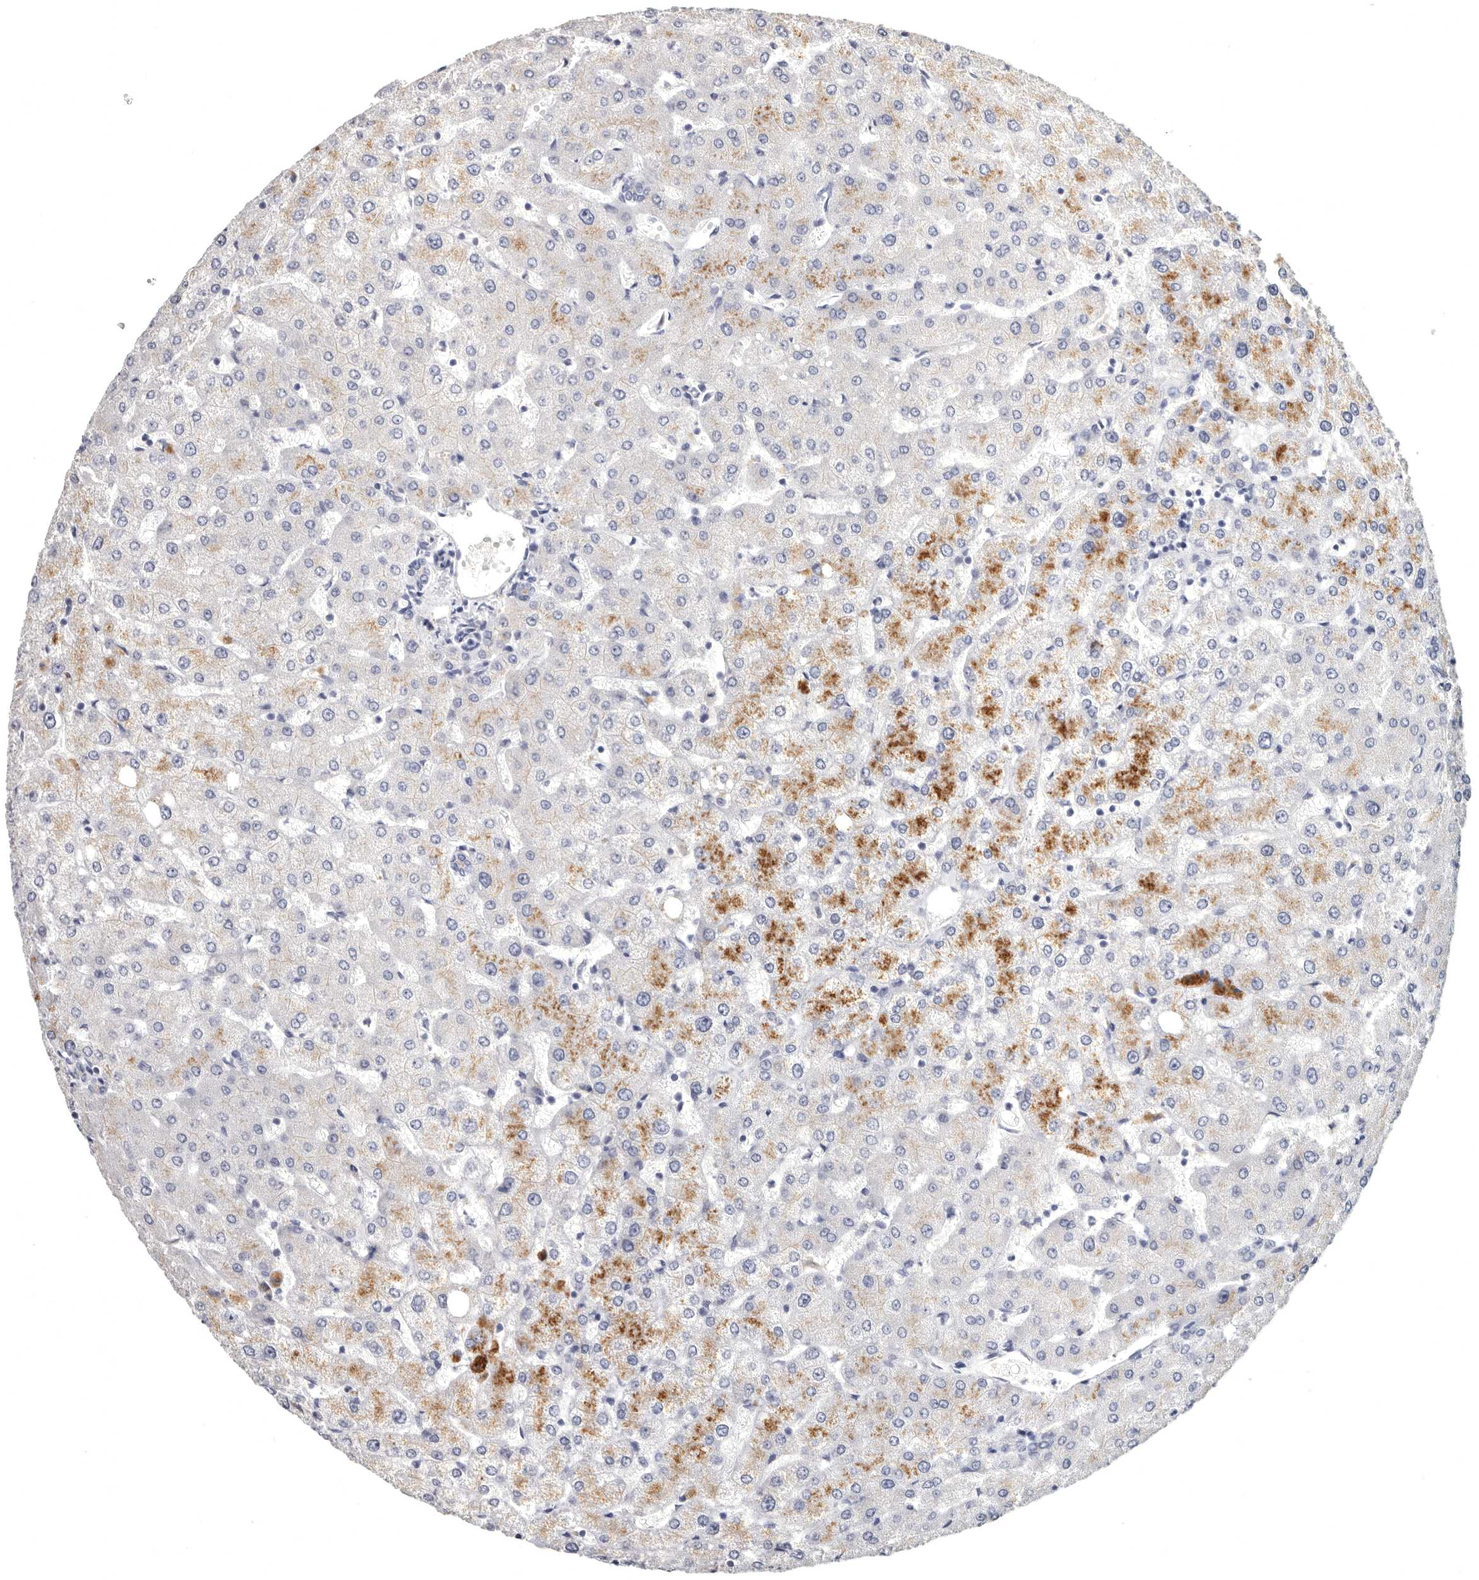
{"staining": {"intensity": "negative", "quantity": "none", "location": "none"}, "tissue": "liver", "cell_type": "Cholangiocytes", "image_type": "normal", "snomed": [{"axis": "morphology", "description": "Normal tissue, NOS"}, {"axis": "topography", "description": "Liver"}], "caption": "High magnification brightfield microscopy of benign liver stained with DAB (brown) and counterstained with hematoxylin (blue): cholangiocytes show no significant positivity. (Stains: DAB (3,3'-diaminobenzidine) immunohistochemistry with hematoxylin counter stain, Microscopy: brightfield microscopy at high magnification).", "gene": "WRAP73", "patient": {"sex": "female", "age": 54}}